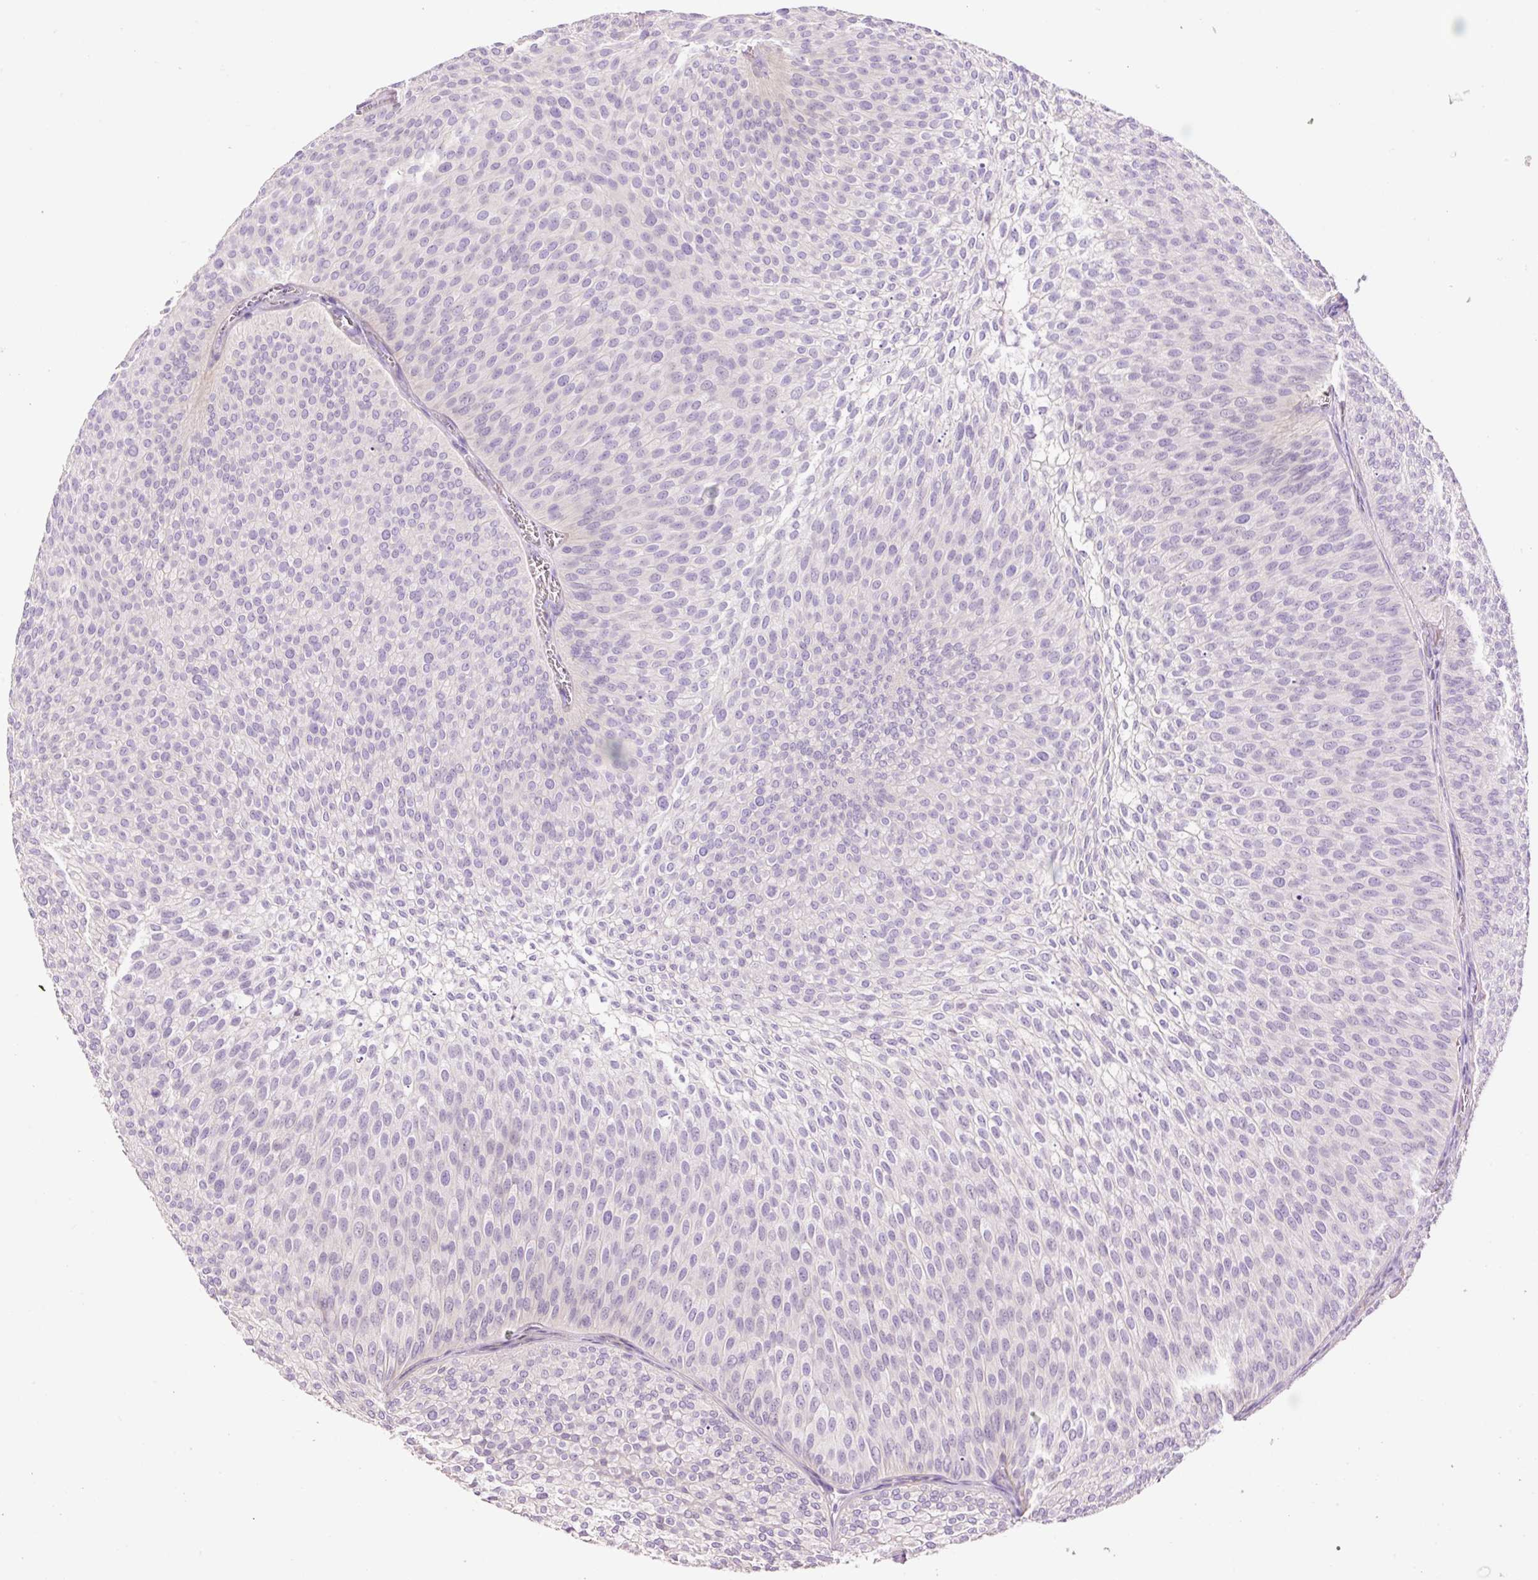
{"staining": {"intensity": "negative", "quantity": "none", "location": "none"}, "tissue": "urothelial cancer", "cell_type": "Tumor cells", "image_type": "cancer", "snomed": [{"axis": "morphology", "description": "Urothelial carcinoma, Low grade"}, {"axis": "topography", "description": "Urinary bladder"}], "caption": "Immunohistochemistry (IHC) photomicrograph of urothelial cancer stained for a protein (brown), which displays no expression in tumor cells.", "gene": "TMEM235", "patient": {"sex": "male", "age": 91}}